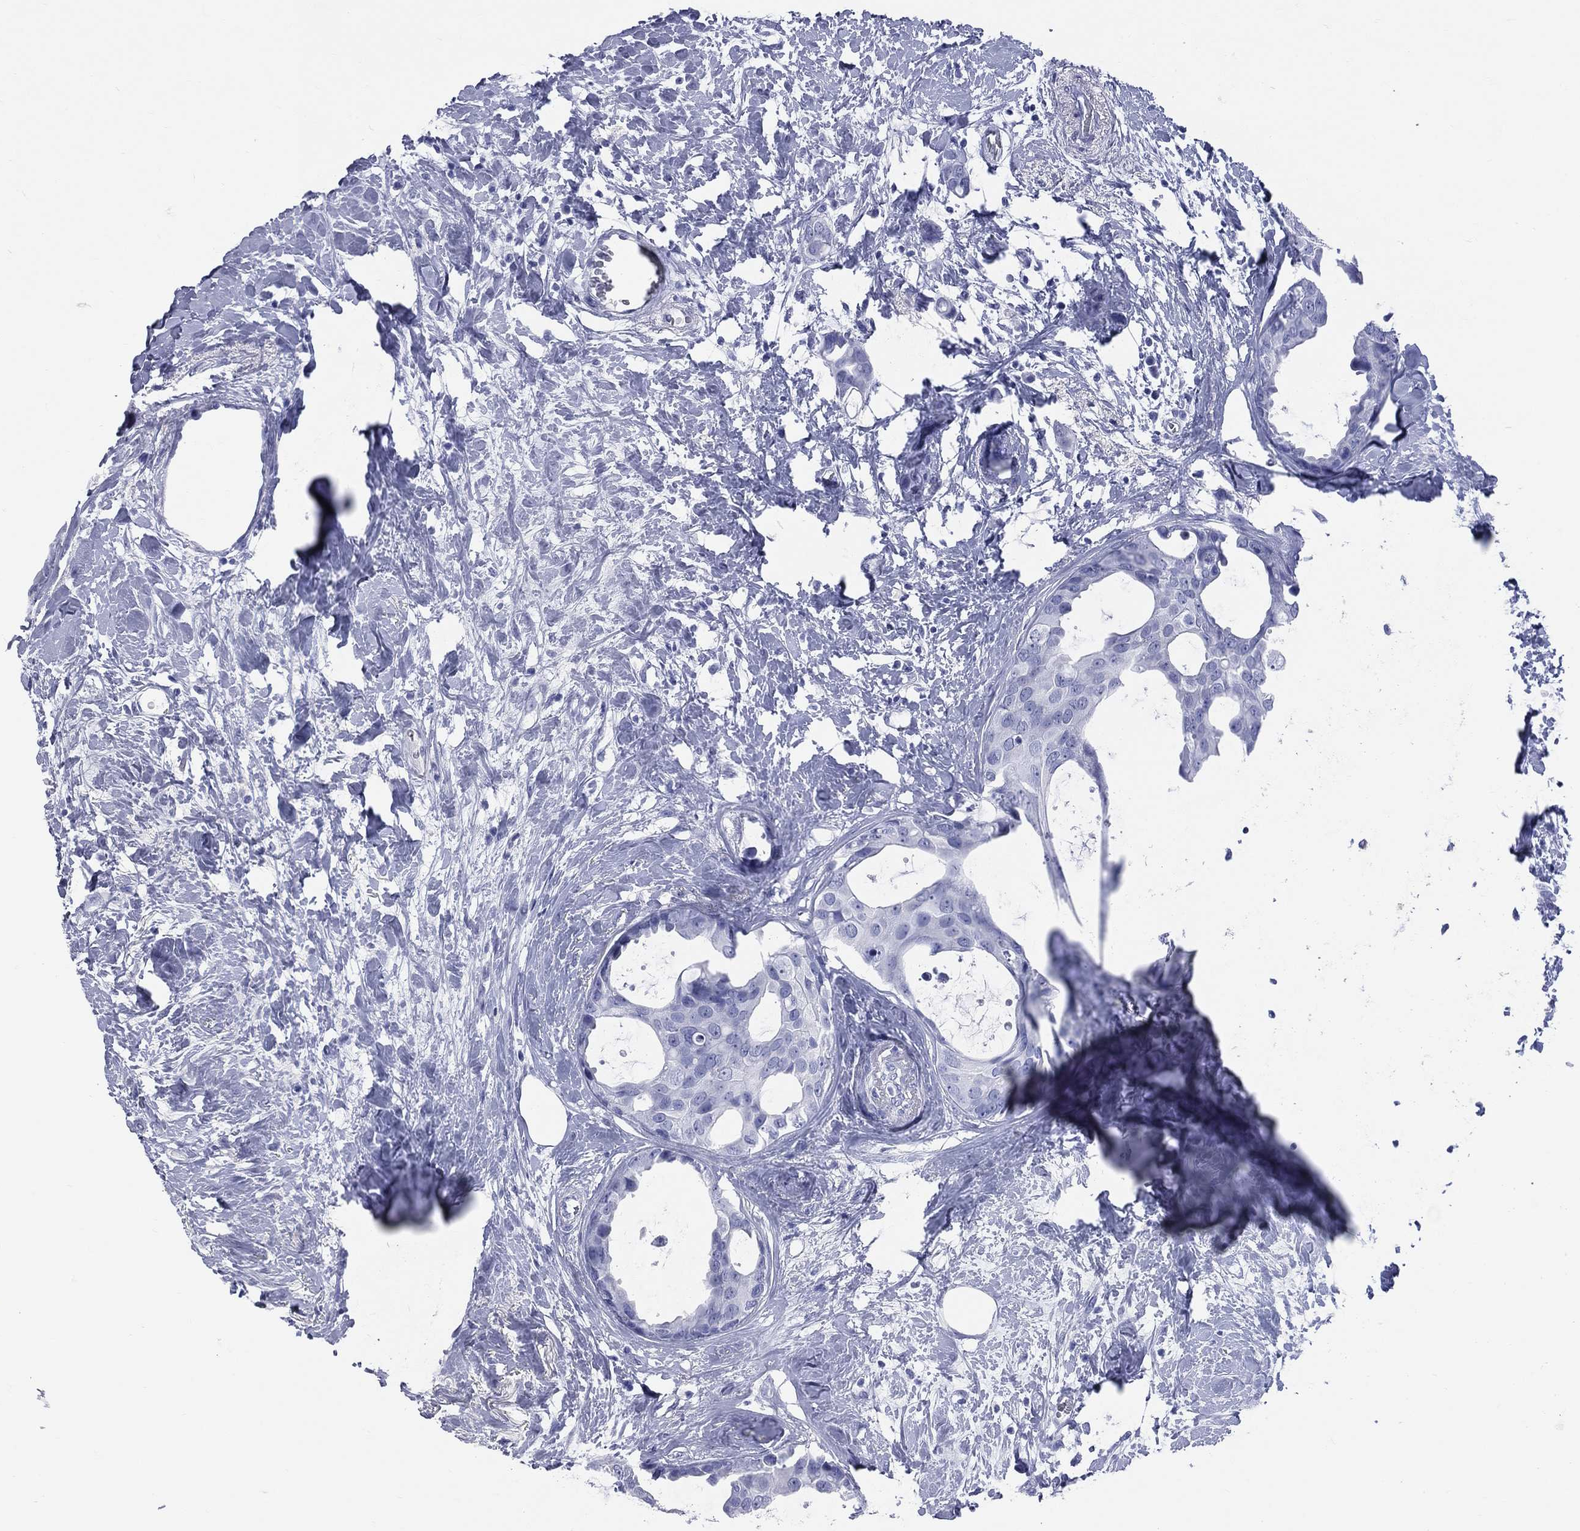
{"staining": {"intensity": "negative", "quantity": "none", "location": "none"}, "tissue": "breast cancer", "cell_type": "Tumor cells", "image_type": "cancer", "snomed": [{"axis": "morphology", "description": "Duct carcinoma"}, {"axis": "topography", "description": "Breast"}], "caption": "An IHC image of breast cancer is shown. There is no staining in tumor cells of breast cancer.", "gene": "CYLC1", "patient": {"sex": "female", "age": 45}}